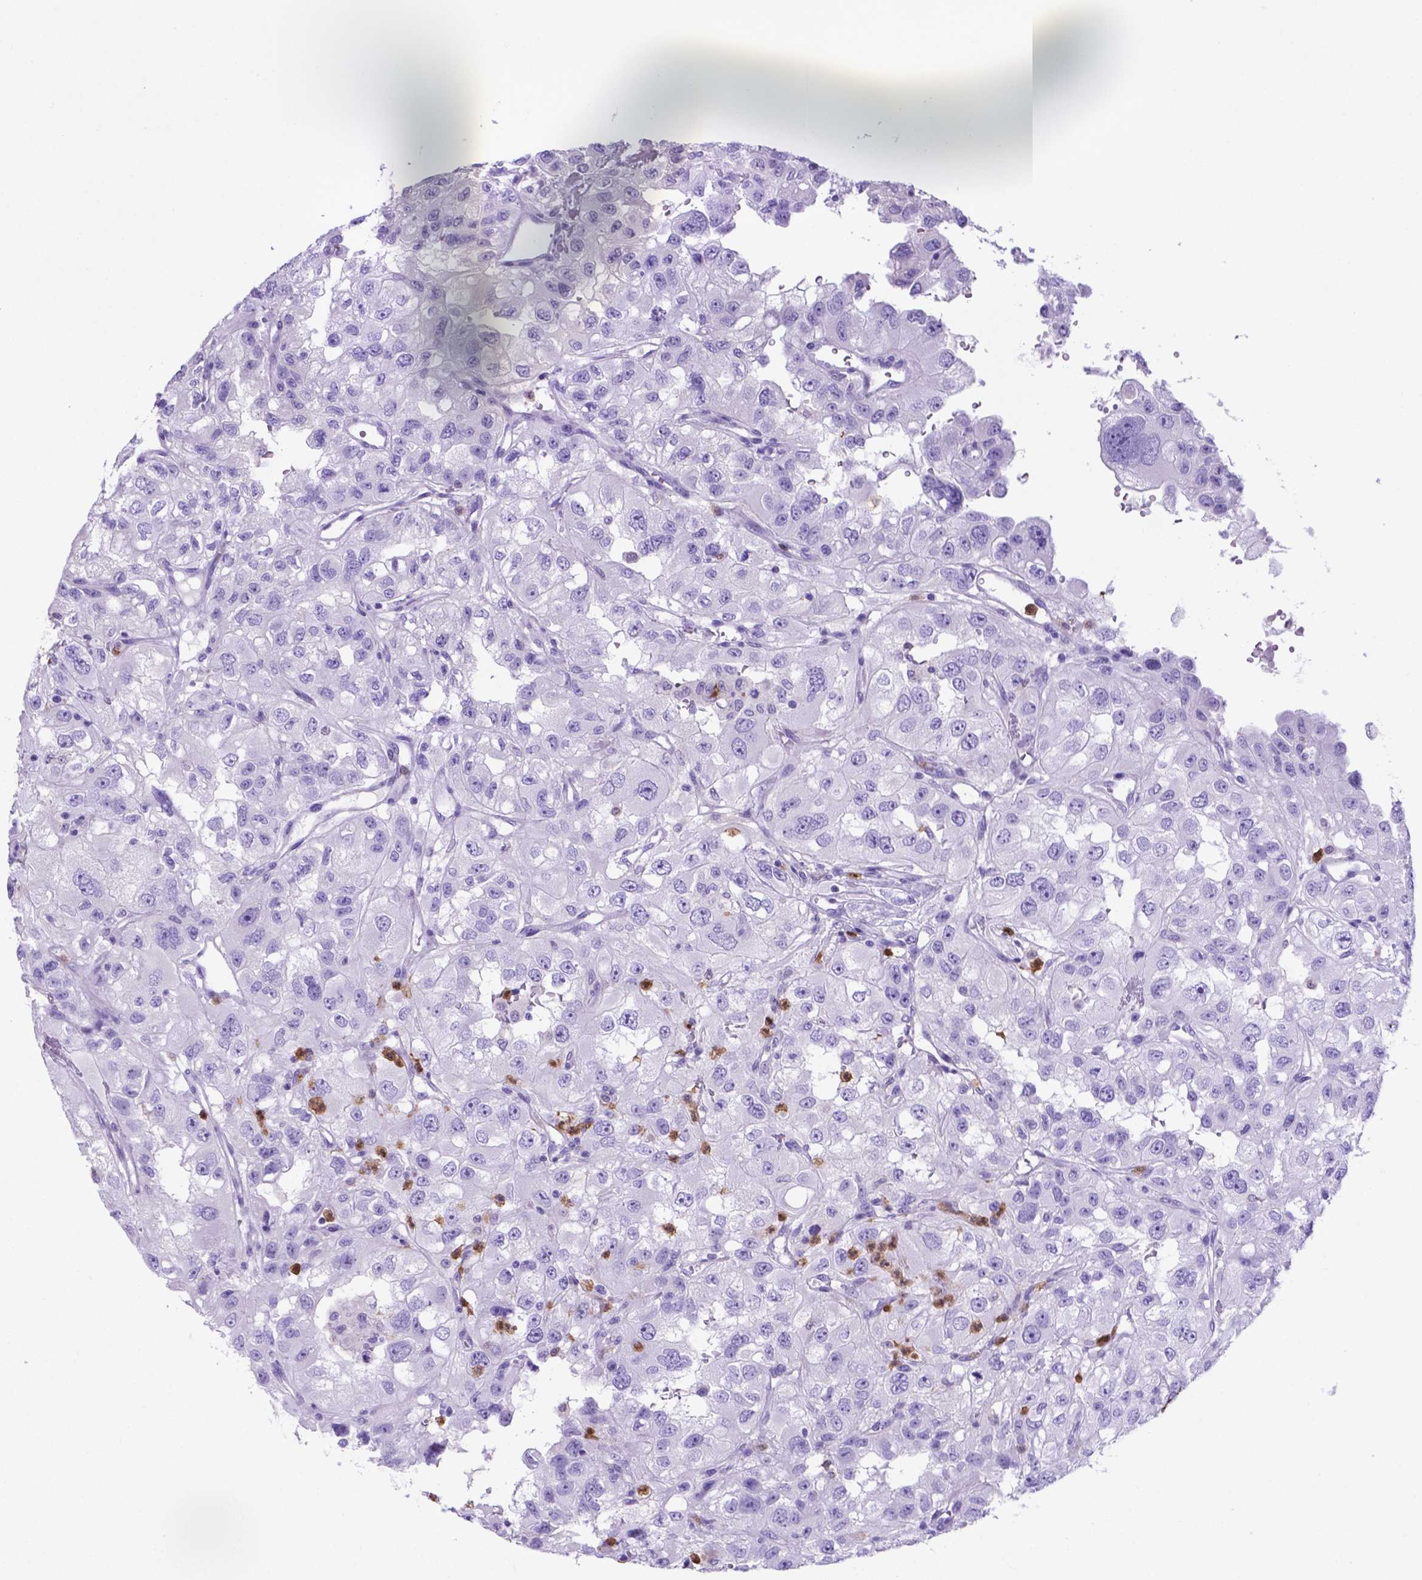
{"staining": {"intensity": "negative", "quantity": "none", "location": "none"}, "tissue": "renal cancer", "cell_type": "Tumor cells", "image_type": "cancer", "snomed": [{"axis": "morphology", "description": "Adenocarcinoma, NOS"}, {"axis": "topography", "description": "Kidney"}], "caption": "There is no significant staining in tumor cells of renal adenocarcinoma. Brightfield microscopy of immunohistochemistry (IHC) stained with DAB (brown) and hematoxylin (blue), captured at high magnification.", "gene": "LZTR1", "patient": {"sex": "male", "age": 64}}